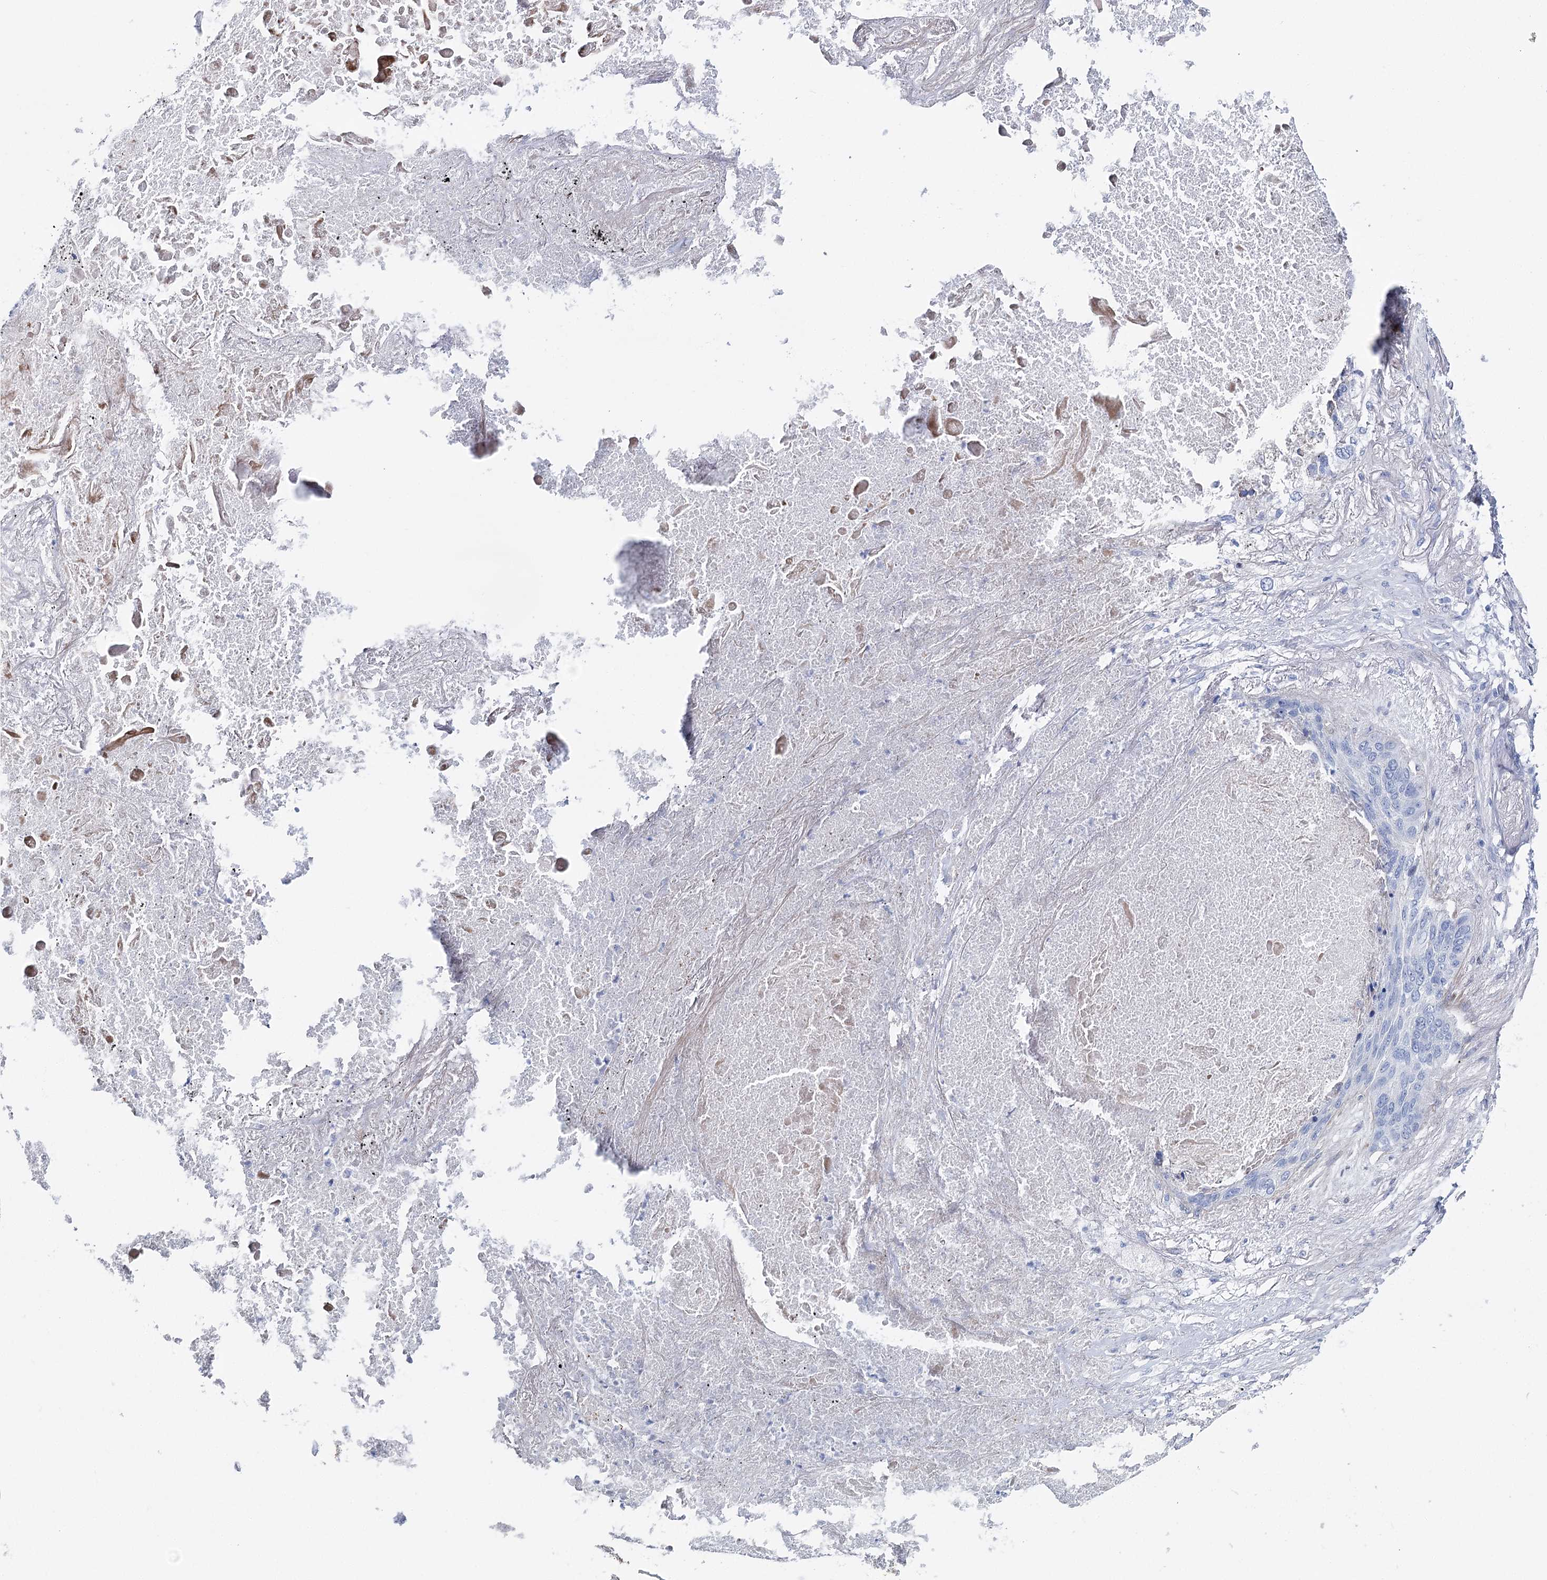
{"staining": {"intensity": "negative", "quantity": "none", "location": "none"}, "tissue": "lung cancer", "cell_type": "Tumor cells", "image_type": "cancer", "snomed": [{"axis": "morphology", "description": "Squamous cell carcinoma, NOS"}, {"axis": "topography", "description": "Lung"}], "caption": "Immunohistochemical staining of human lung cancer reveals no significant positivity in tumor cells.", "gene": "ANKRD23", "patient": {"sex": "female", "age": 63}}